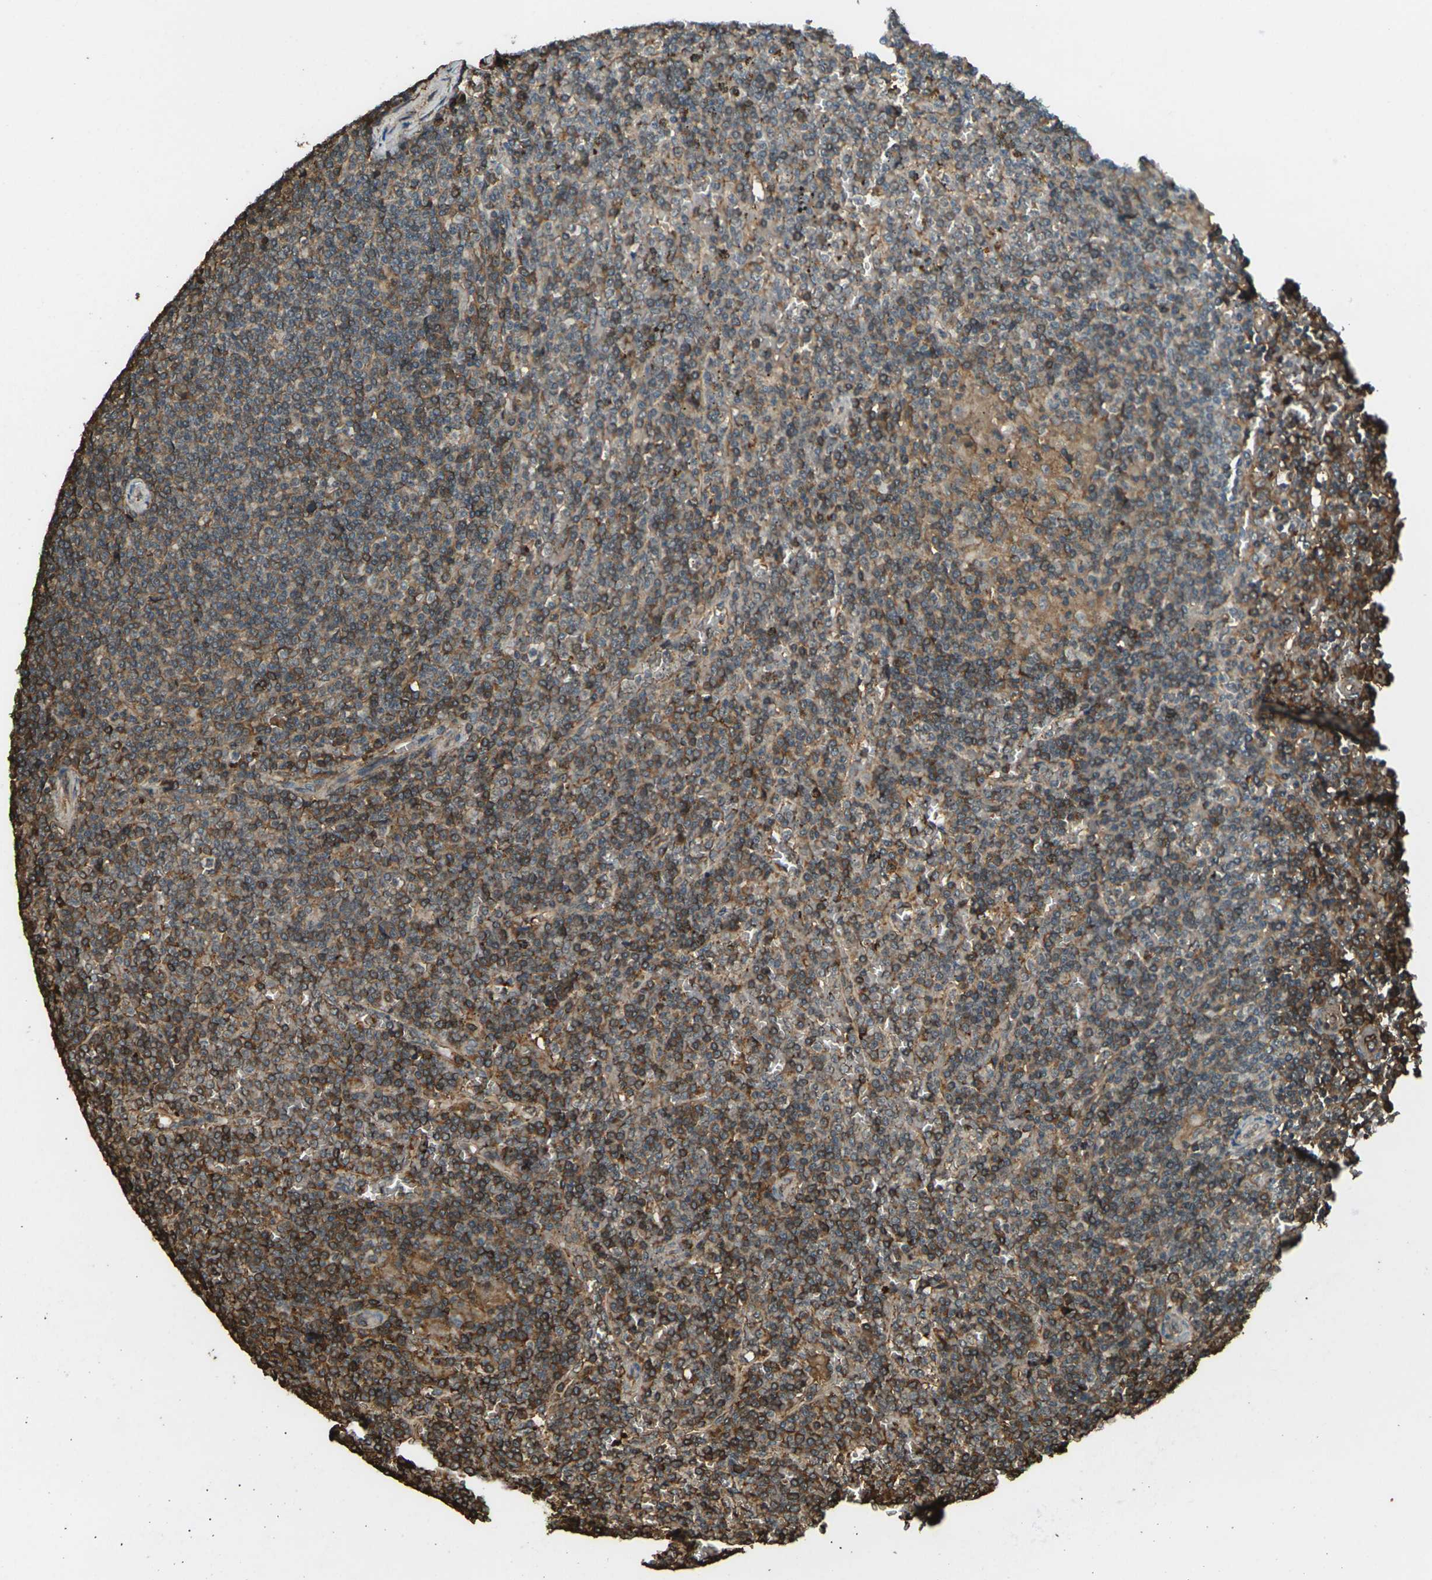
{"staining": {"intensity": "strong", "quantity": "25%-75%", "location": "cytoplasmic/membranous"}, "tissue": "lymphoma", "cell_type": "Tumor cells", "image_type": "cancer", "snomed": [{"axis": "morphology", "description": "Malignant lymphoma, non-Hodgkin's type, Low grade"}, {"axis": "topography", "description": "Spleen"}], "caption": "A high amount of strong cytoplasmic/membranous staining is seen in about 25%-75% of tumor cells in low-grade malignant lymphoma, non-Hodgkin's type tissue.", "gene": "CYP1B1", "patient": {"sex": "female", "age": 19}}